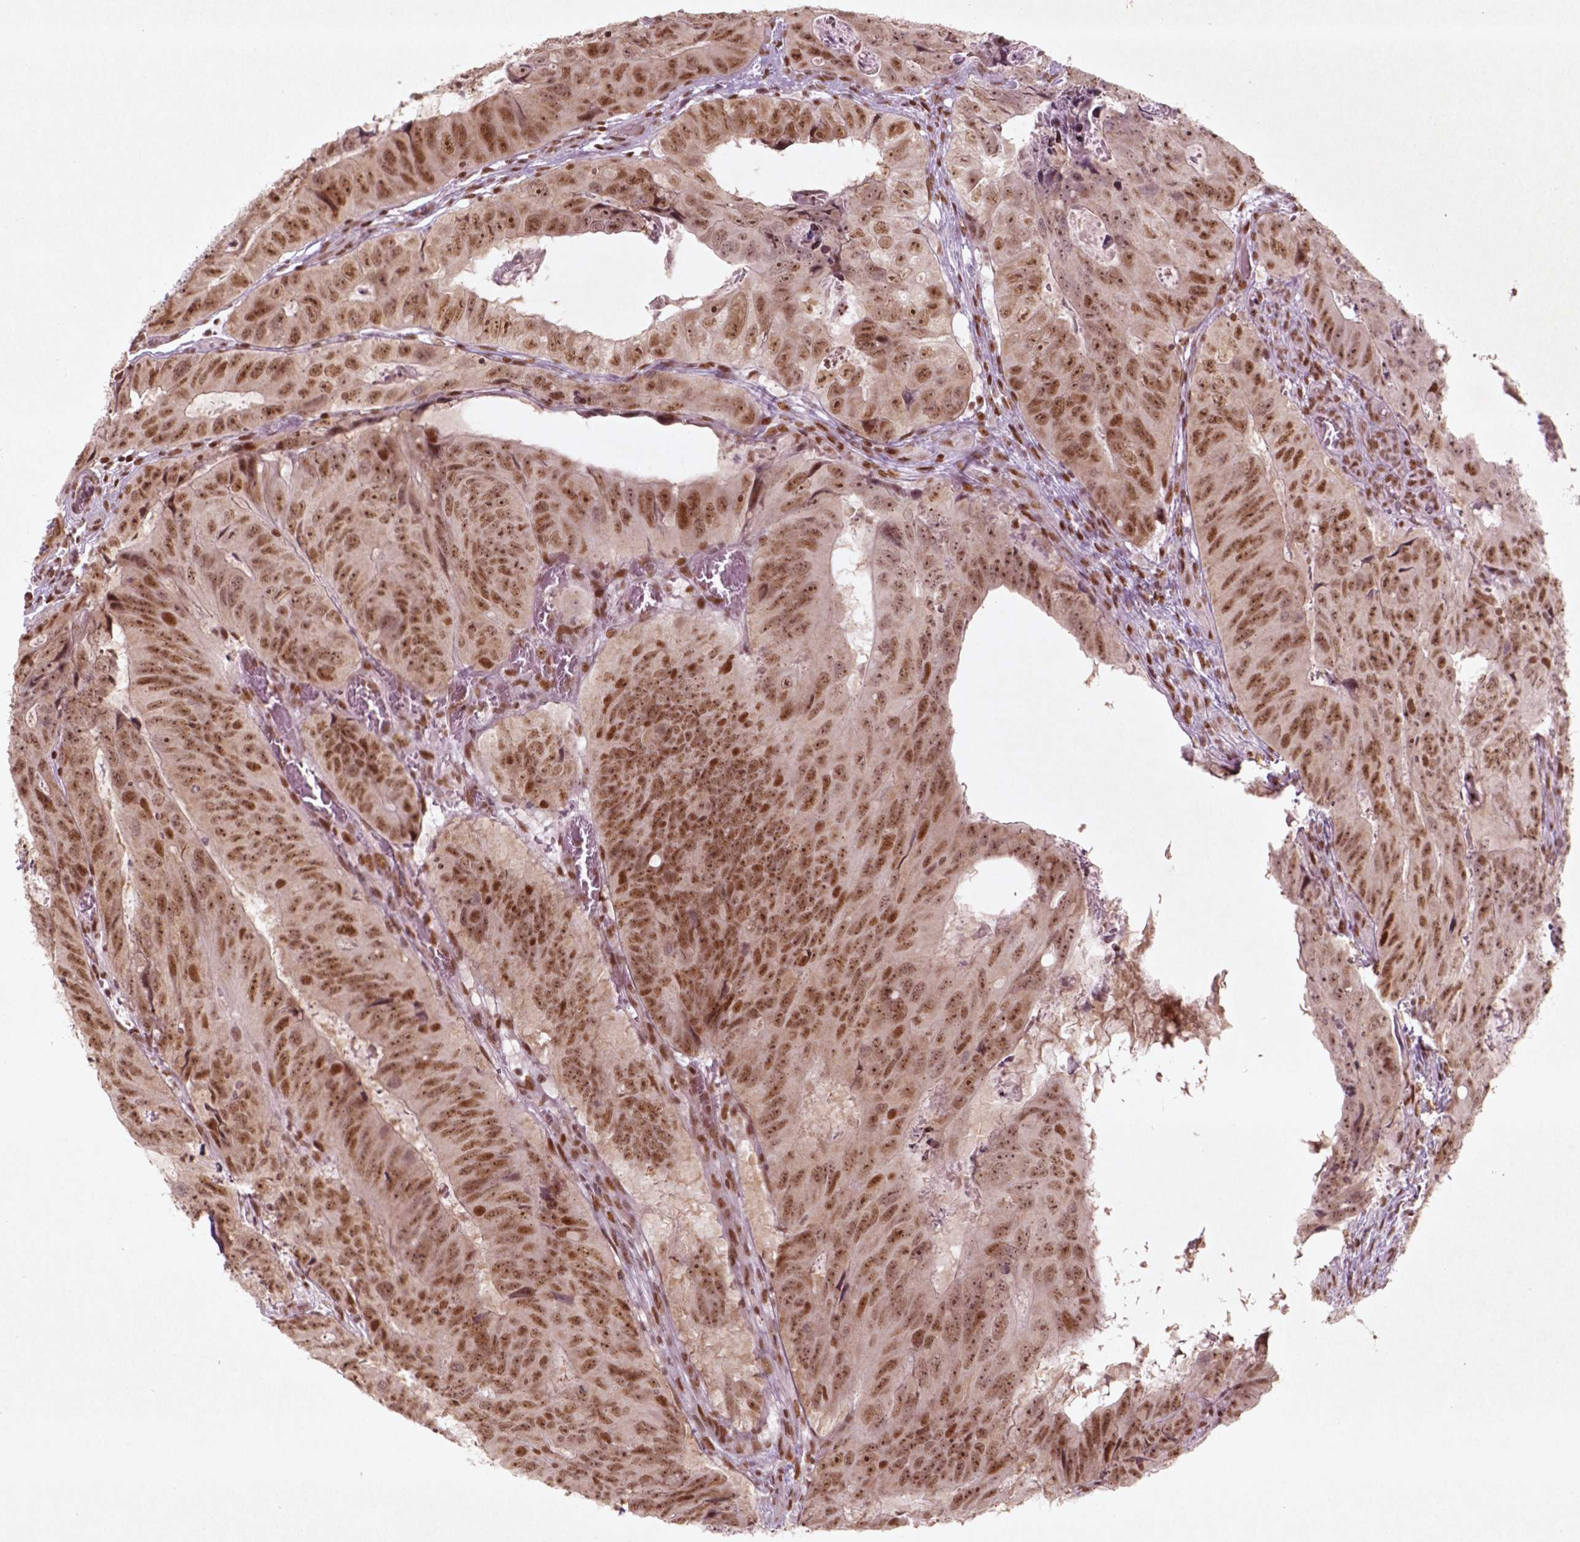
{"staining": {"intensity": "moderate", "quantity": ">75%", "location": "nuclear"}, "tissue": "colorectal cancer", "cell_type": "Tumor cells", "image_type": "cancer", "snomed": [{"axis": "morphology", "description": "Adenocarcinoma, NOS"}, {"axis": "topography", "description": "Colon"}], "caption": "Immunohistochemical staining of colorectal cancer demonstrates moderate nuclear protein positivity in about >75% of tumor cells.", "gene": "HMG20B", "patient": {"sex": "male", "age": 79}}